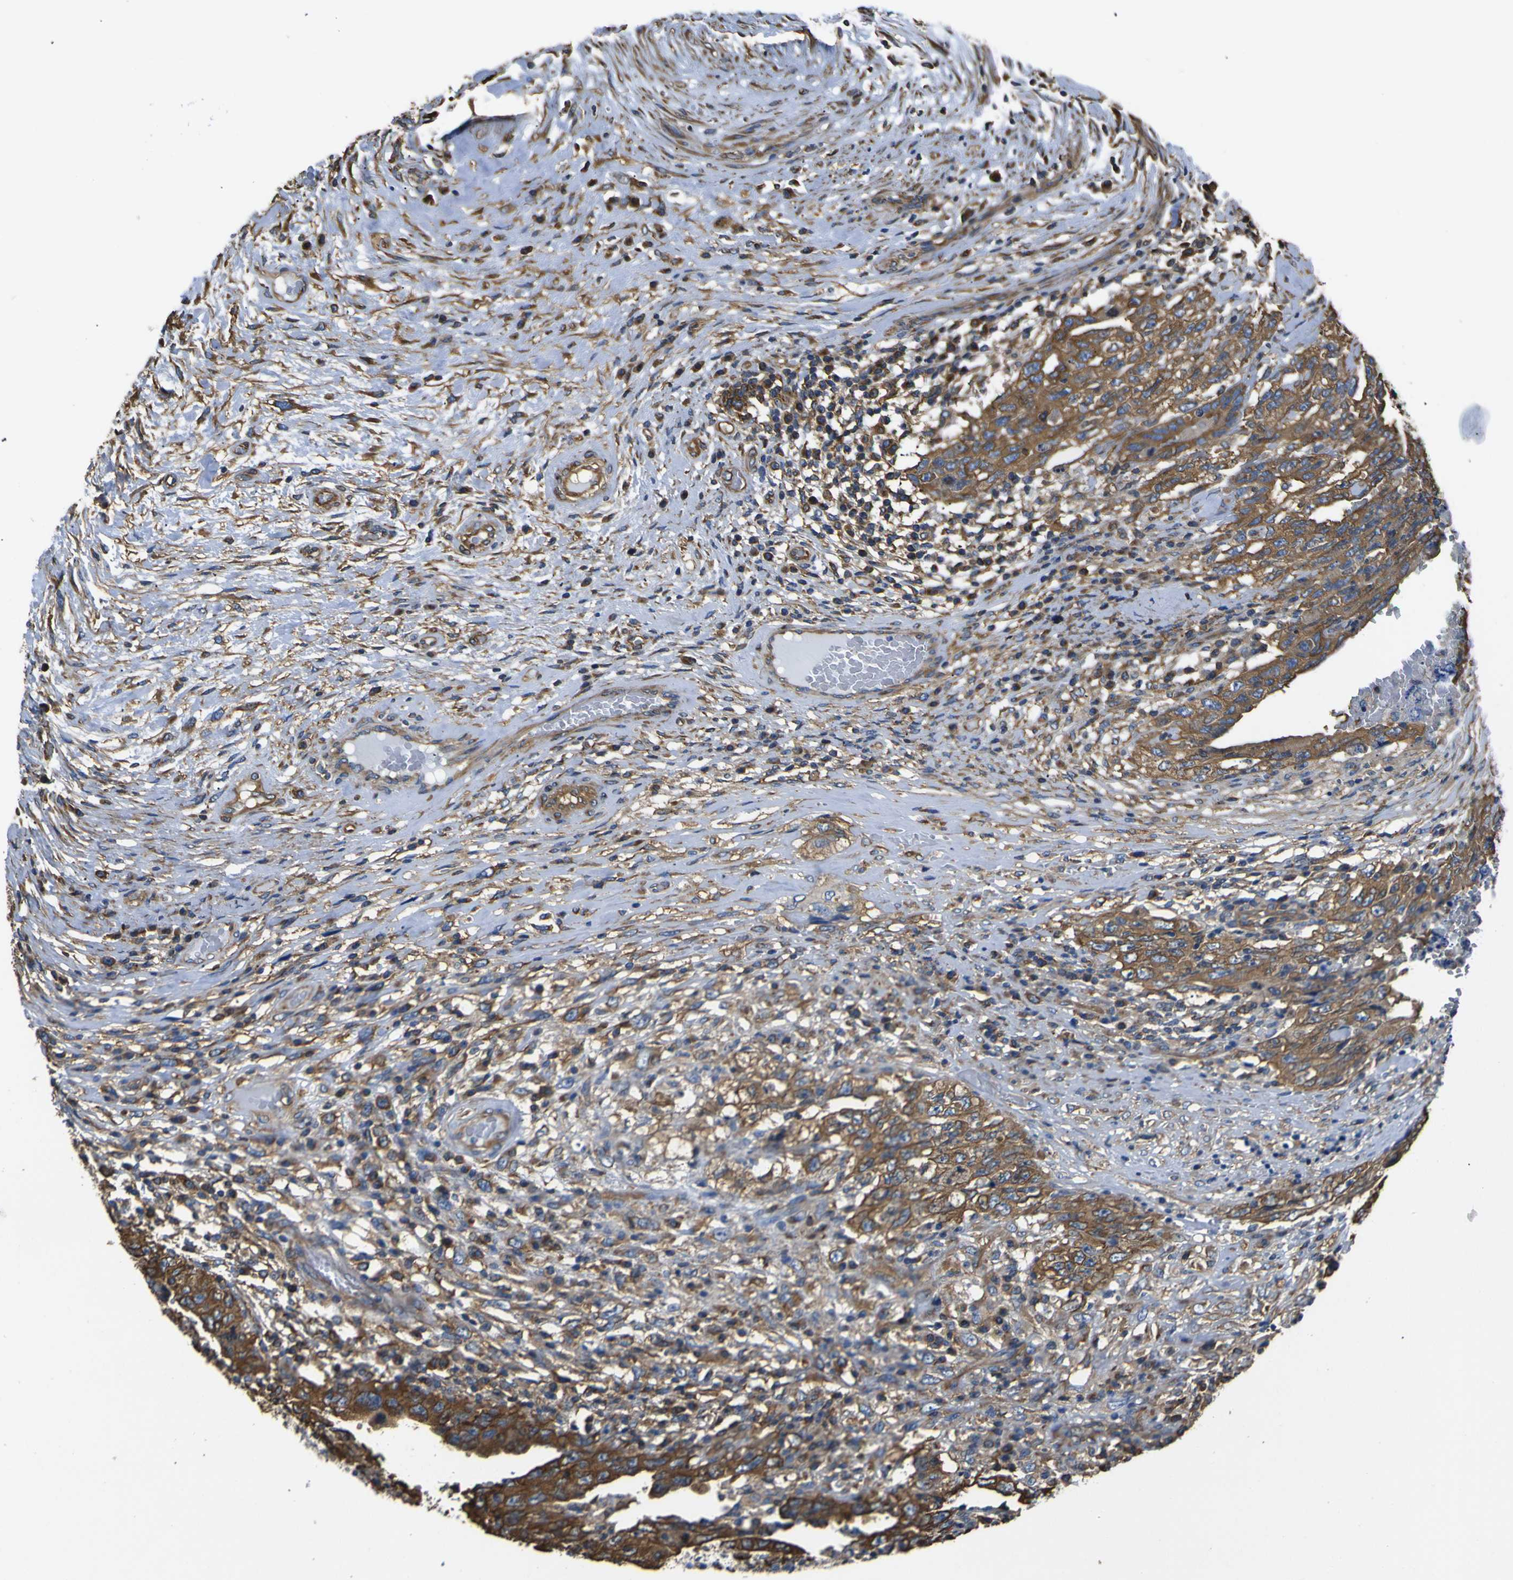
{"staining": {"intensity": "strong", "quantity": ">75%", "location": "cytoplasmic/membranous"}, "tissue": "testis cancer", "cell_type": "Tumor cells", "image_type": "cancer", "snomed": [{"axis": "morphology", "description": "Carcinoma, Embryonal, NOS"}, {"axis": "topography", "description": "Testis"}], "caption": "Immunohistochemical staining of human testis cancer (embryonal carcinoma) exhibits strong cytoplasmic/membranous protein positivity in approximately >75% of tumor cells.", "gene": "TUBB", "patient": {"sex": "male", "age": 26}}